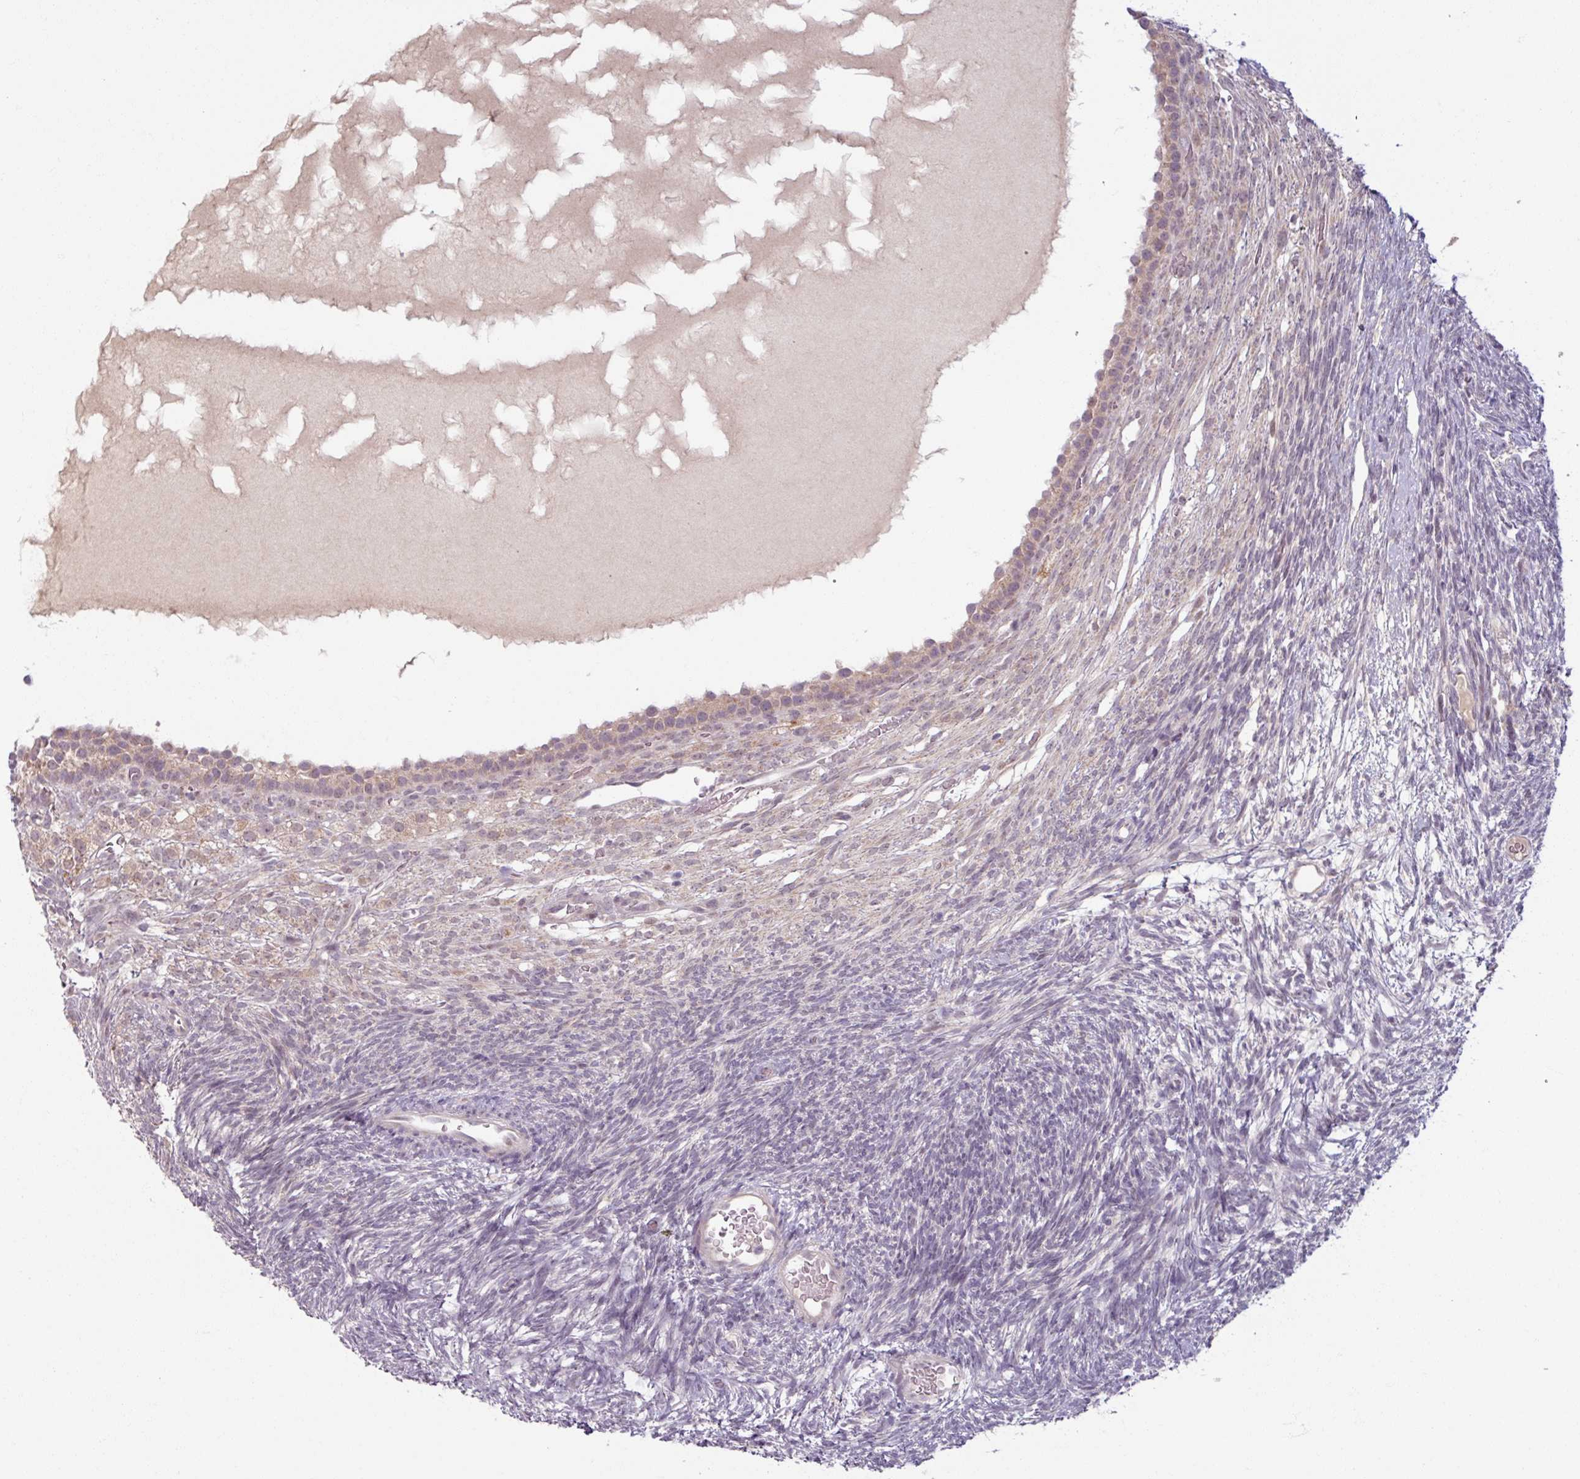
{"staining": {"intensity": "weak", "quantity": ">75%", "location": "nuclear"}, "tissue": "ovary", "cell_type": "Follicle cells", "image_type": "normal", "snomed": [{"axis": "morphology", "description": "Normal tissue, NOS"}, {"axis": "topography", "description": "Ovary"}], "caption": "Immunohistochemistry histopathology image of normal human ovary stained for a protein (brown), which exhibits low levels of weak nuclear positivity in approximately >75% of follicle cells.", "gene": "OGFOD3", "patient": {"sex": "female", "age": 39}}